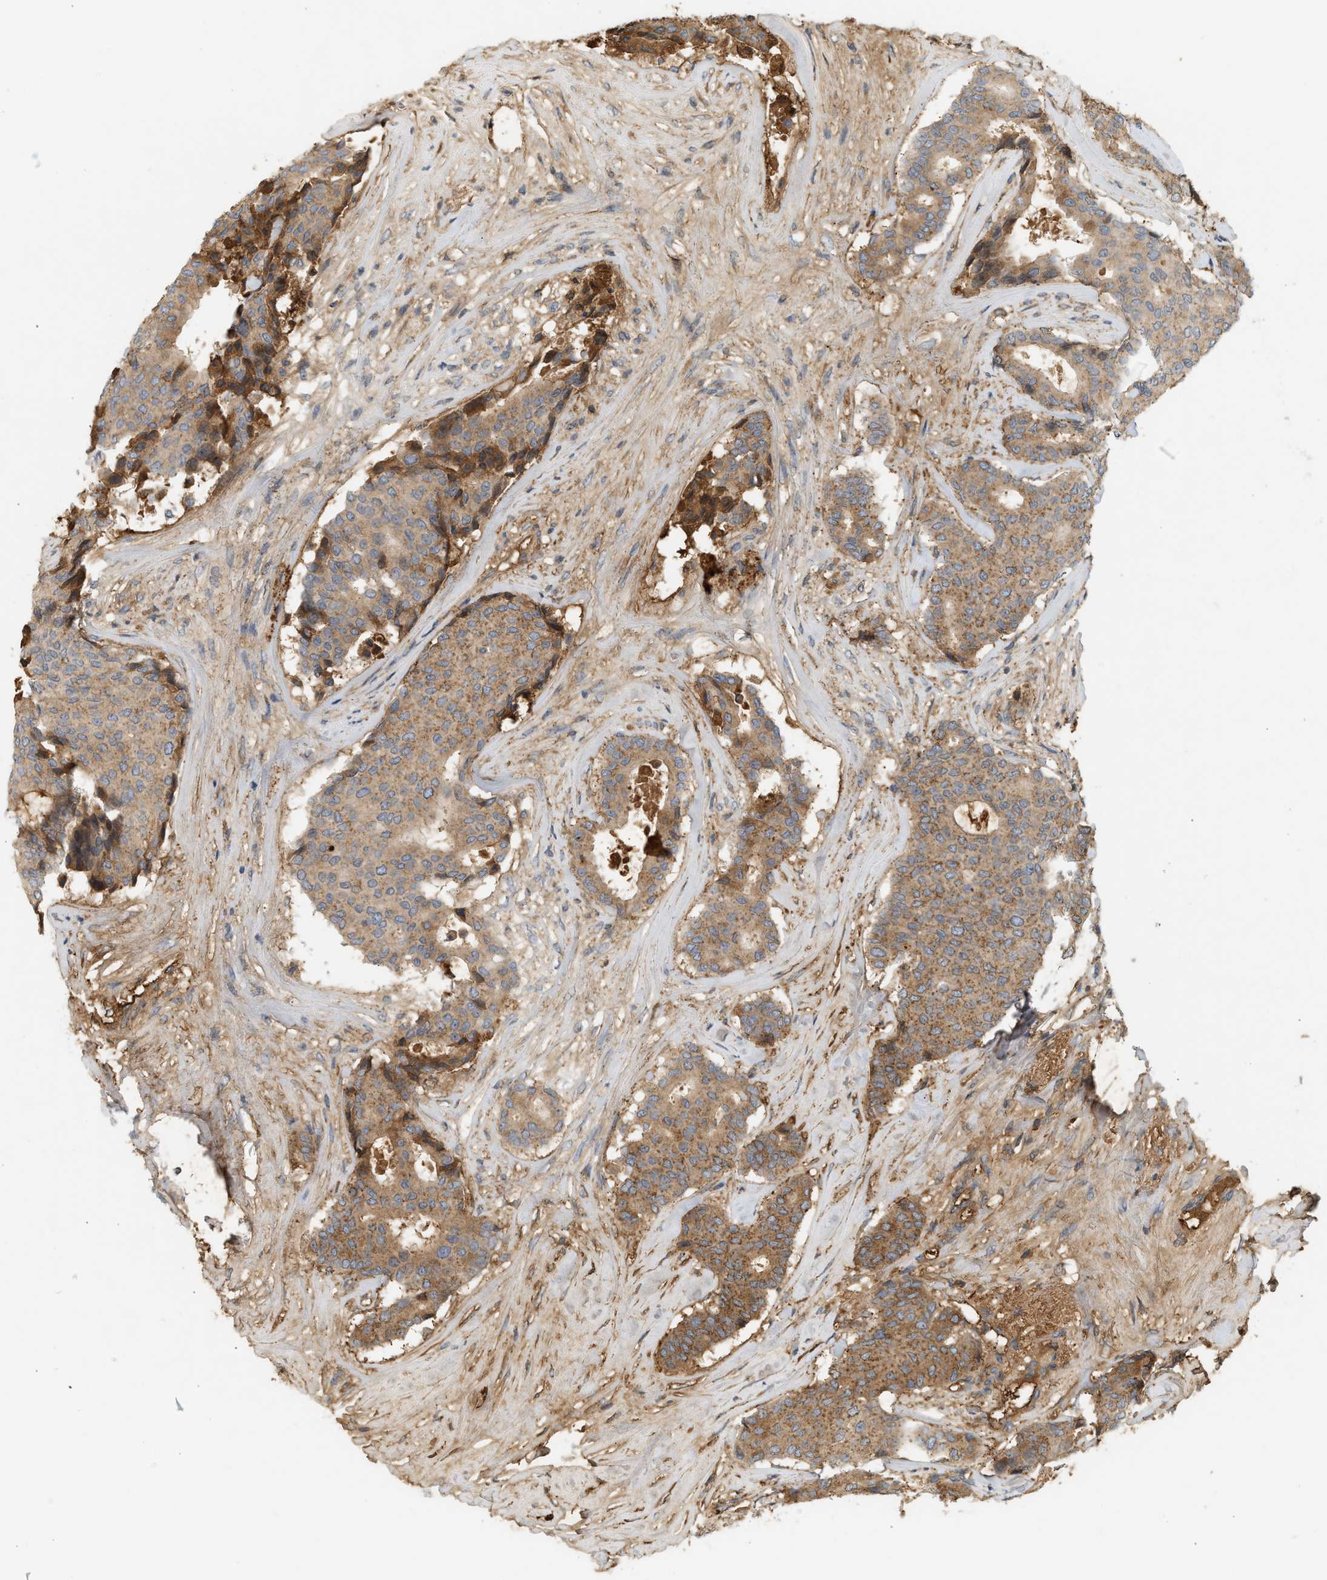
{"staining": {"intensity": "moderate", "quantity": "25%-75%", "location": "cytoplasmic/membranous"}, "tissue": "breast cancer", "cell_type": "Tumor cells", "image_type": "cancer", "snomed": [{"axis": "morphology", "description": "Duct carcinoma"}, {"axis": "topography", "description": "Breast"}], "caption": "Breast cancer (invasive ductal carcinoma) stained with DAB immunohistochemistry displays medium levels of moderate cytoplasmic/membranous expression in approximately 25%-75% of tumor cells. The staining was performed using DAB to visualize the protein expression in brown, while the nuclei were stained in blue with hematoxylin (Magnification: 20x).", "gene": "F8", "patient": {"sex": "female", "age": 75}}